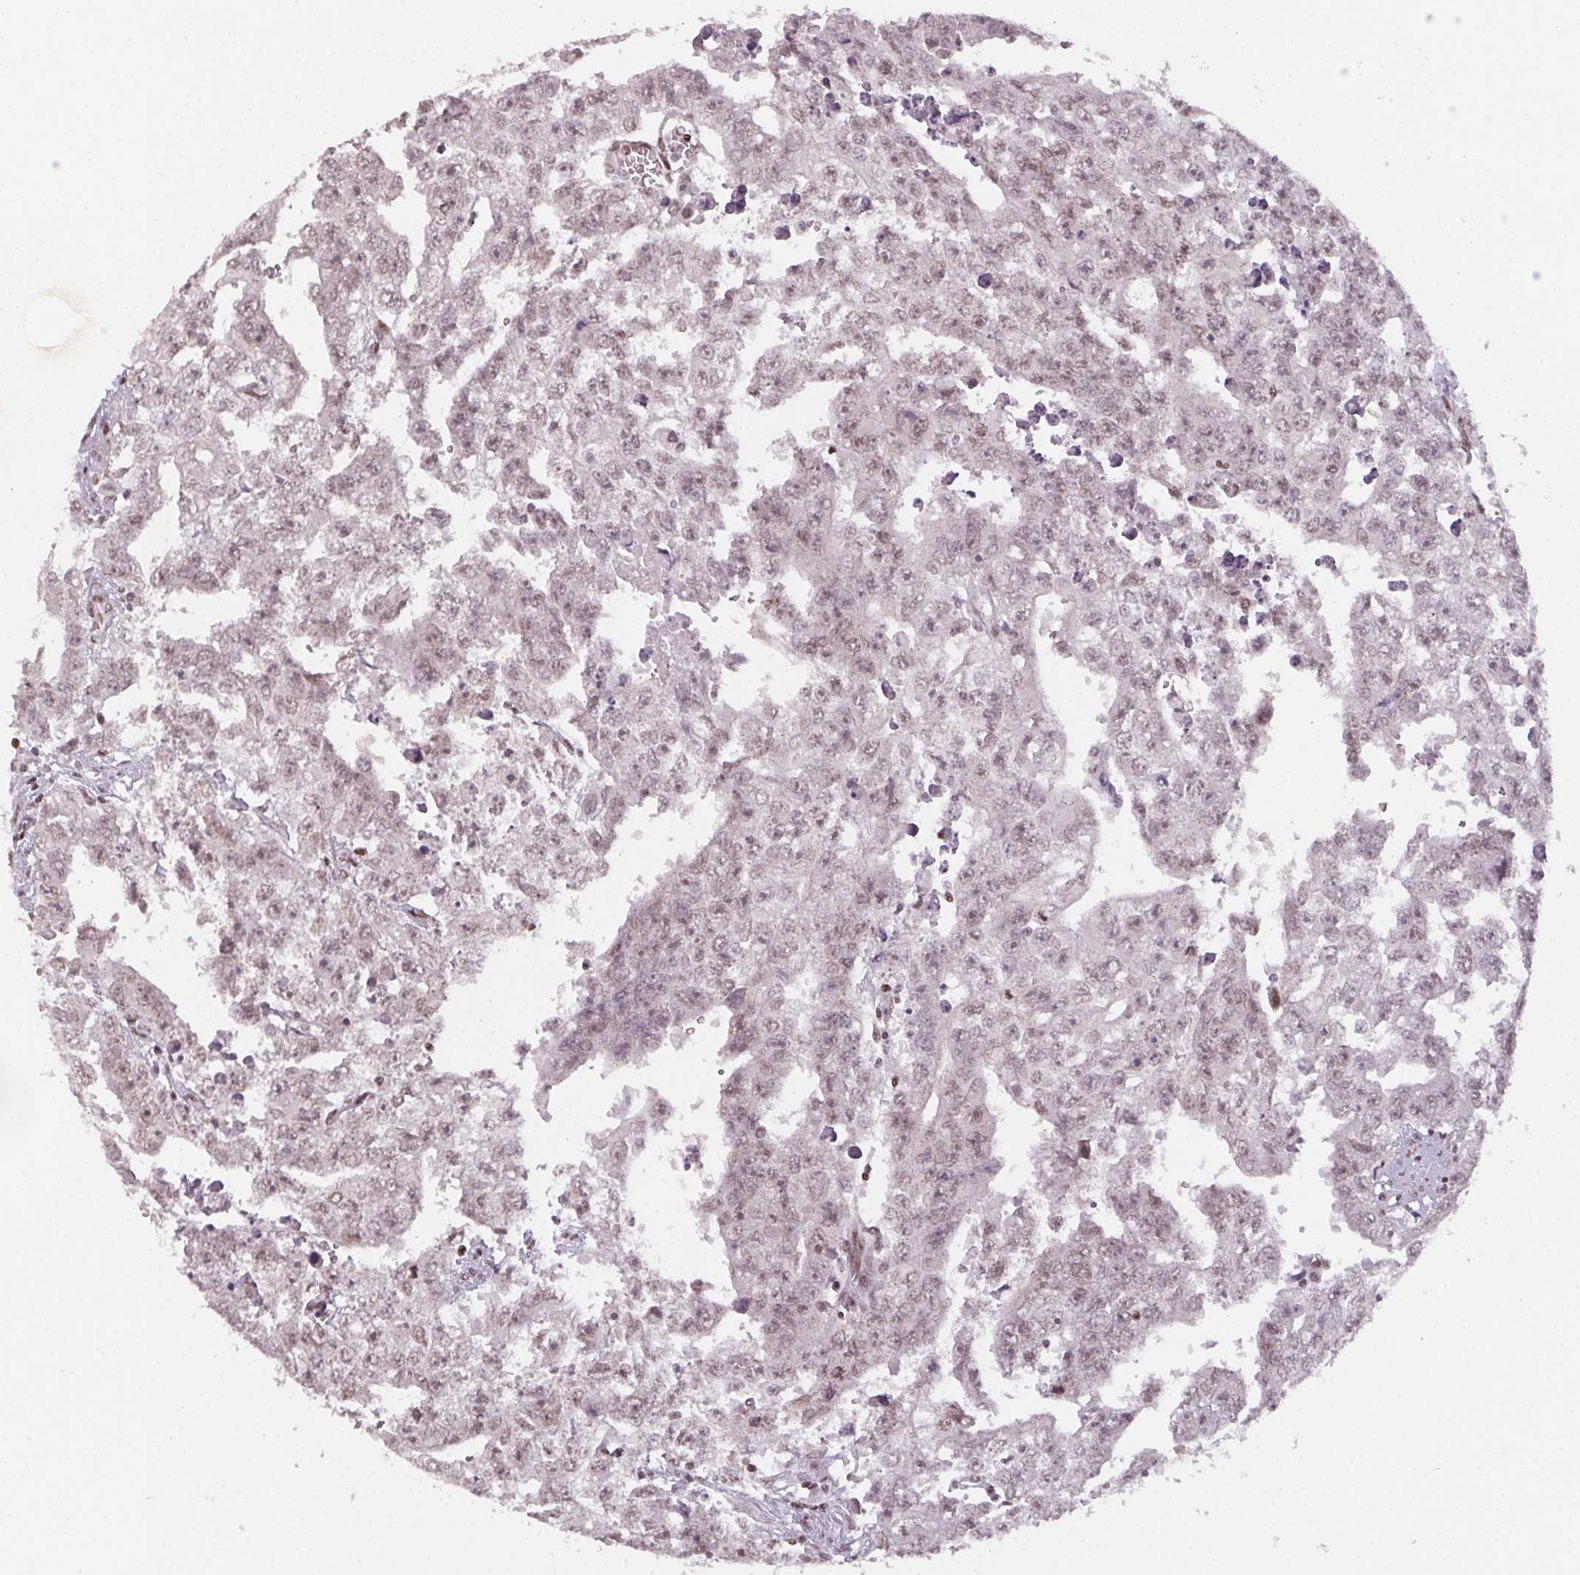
{"staining": {"intensity": "weak", "quantity": ">75%", "location": "nuclear"}, "tissue": "testis cancer", "cell_type": "Tumor cells", "image_type": "cancer", "snomed": [{"axis": "morphology", "description": "Carcinoma, Embryonal, NOS"}, {"axis": "morphology", "description": "Teratoma, malignant, NOS"}, {"axis": "topography", "description": "Testis"}], "caption": "Testis cancer (teratoma (malignant)) was stained to show a protein in brown. There is low levels of weak nuclear expression in about >75% of tumor cells.", "gene": "KMT2A", "patient": {"sex": "male", "age": 24}}